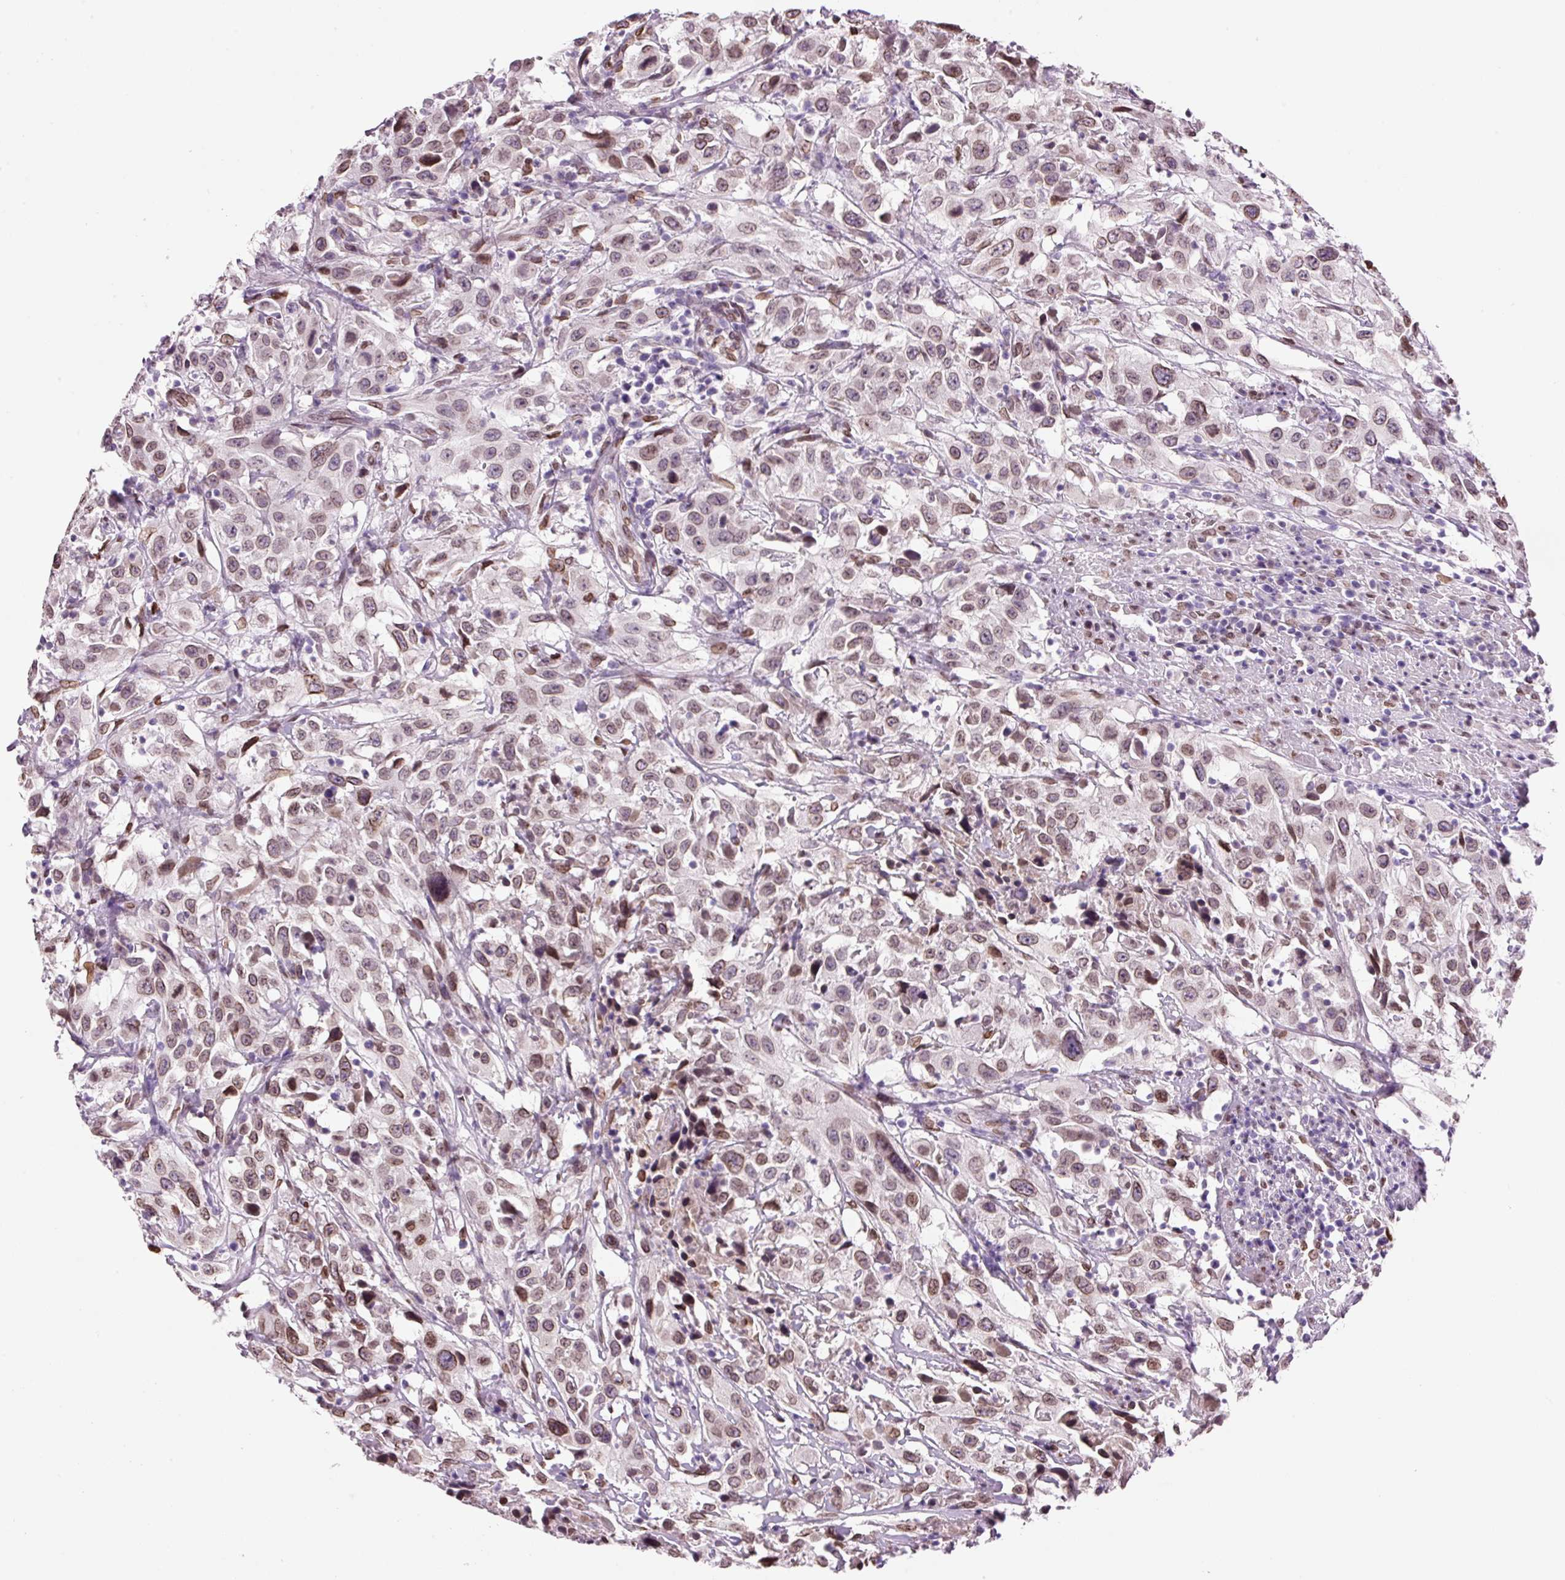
{"staining": {"intensity": "moderate", "quantity": ">75%", "location": "cytoplasmic/membranous,nuclear"}, "tissue": "urothelial cancer", "cell_type": "Tumor cells", "image_type": "cancer", "snomed": [{"axis": "morphology", "description": "Urothelial carcinoma, High grade"}, {"axis": "topography", "description": "Urinary bladder"}], "caption": "The image exhibits immunohistochemical staining of high-grade urothelial carcinoma. There is moderate cytoplasmic/membranous and nuclear expression is present in about >75% of tumor cells.", "gene": "ZNF224", "patient": {"sex": "male", "age": 61}}